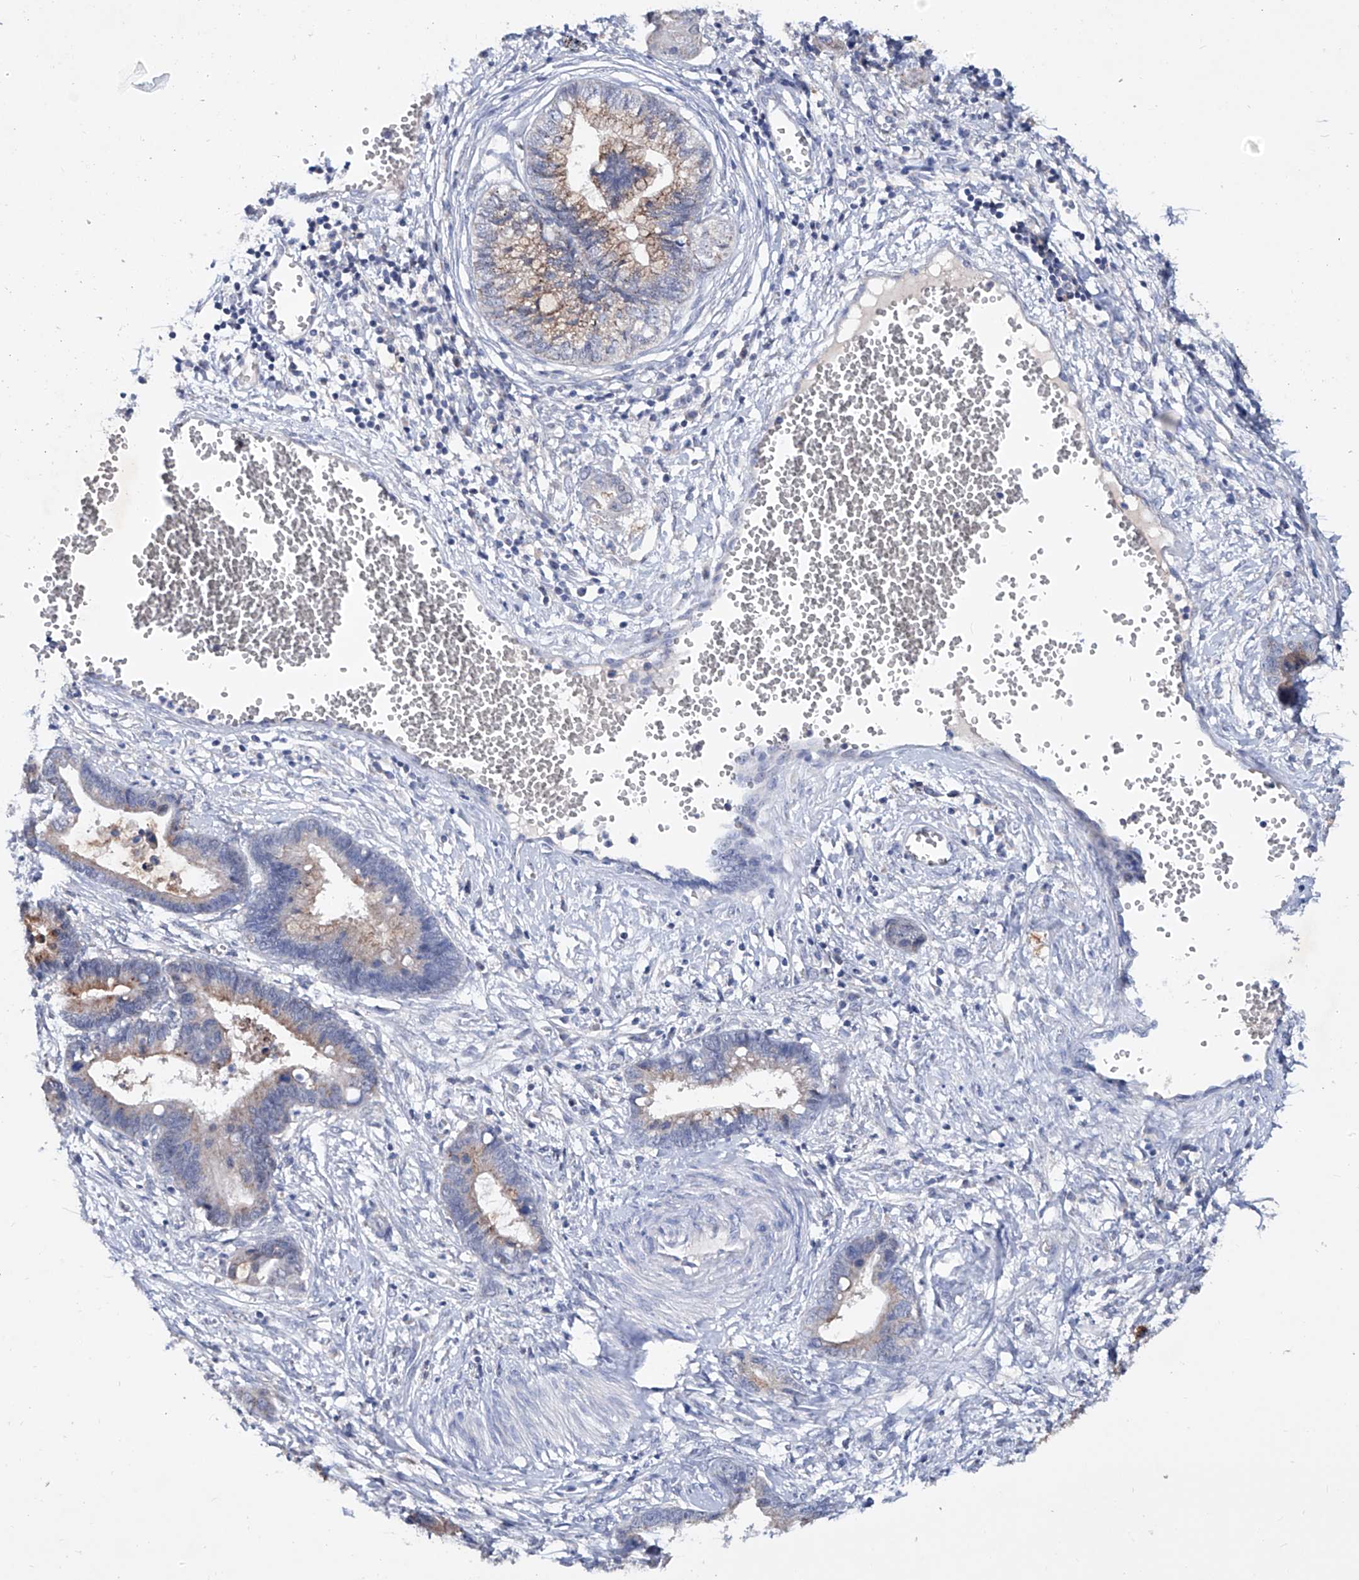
{"staining": {"intensity": "weak", "quantity": "25%-75%", "location": "cytoplasmic/membranous"}, "tissue": "cervical cancer", "cell_type": "Tumor cells", "image_type": "cancer", "snomed": [{"axis": "morphology", "description": "Adenocarcinoma, NOS"}, {"axis": "topography", "description": "Cervix"}], "caption": "There is low levels of weak cytoplasmic/membranous expression in tumor cells of cervical cancer (adenocarcinoma), as demonstrated by immunohistochemical staining (brown color).", "gene": "KLHL17", "patient": {"sex": "female", "age": 44}}